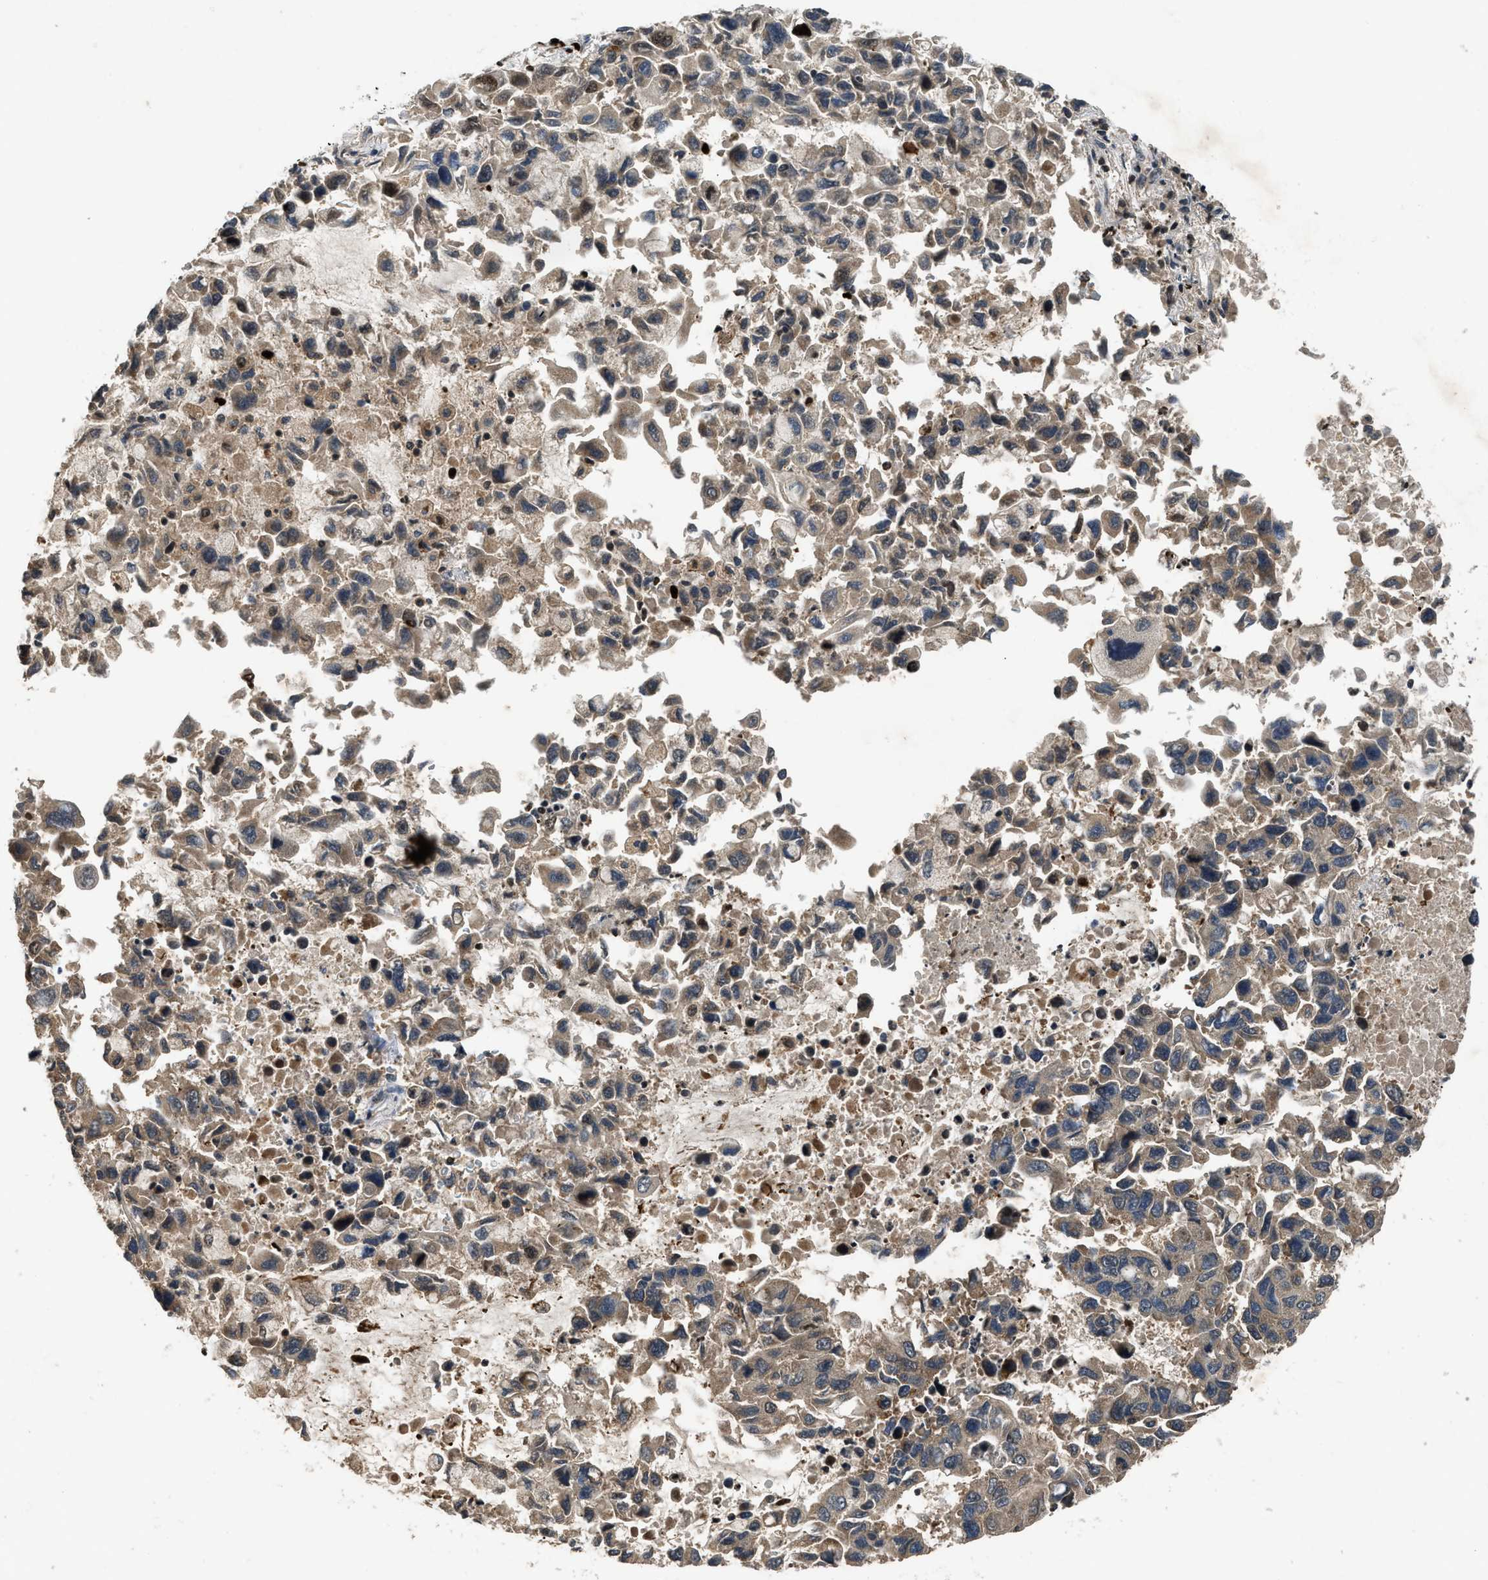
{"staining": {"intensity": "weak", "quantity": ">75%", "location": "cytoplasmic/membranous"}, "tissue": "lung cancer", "cell_type": "Tumor cells", "image_type": "cancer", "snomed": [{"axis": "morphology", "description": "Adenocarcinoma, NOS"}, {"axis": "topography", "description": "Lung"}], "caption": "Brown immunohistochemical staining in human adenocarcinoma (lung) exhibits weak cytoplasmic/membranous staining in about >75% of tumor cells.", "gene": "RPS6KB1", "patient": {"sex": "male", "age": 64}}